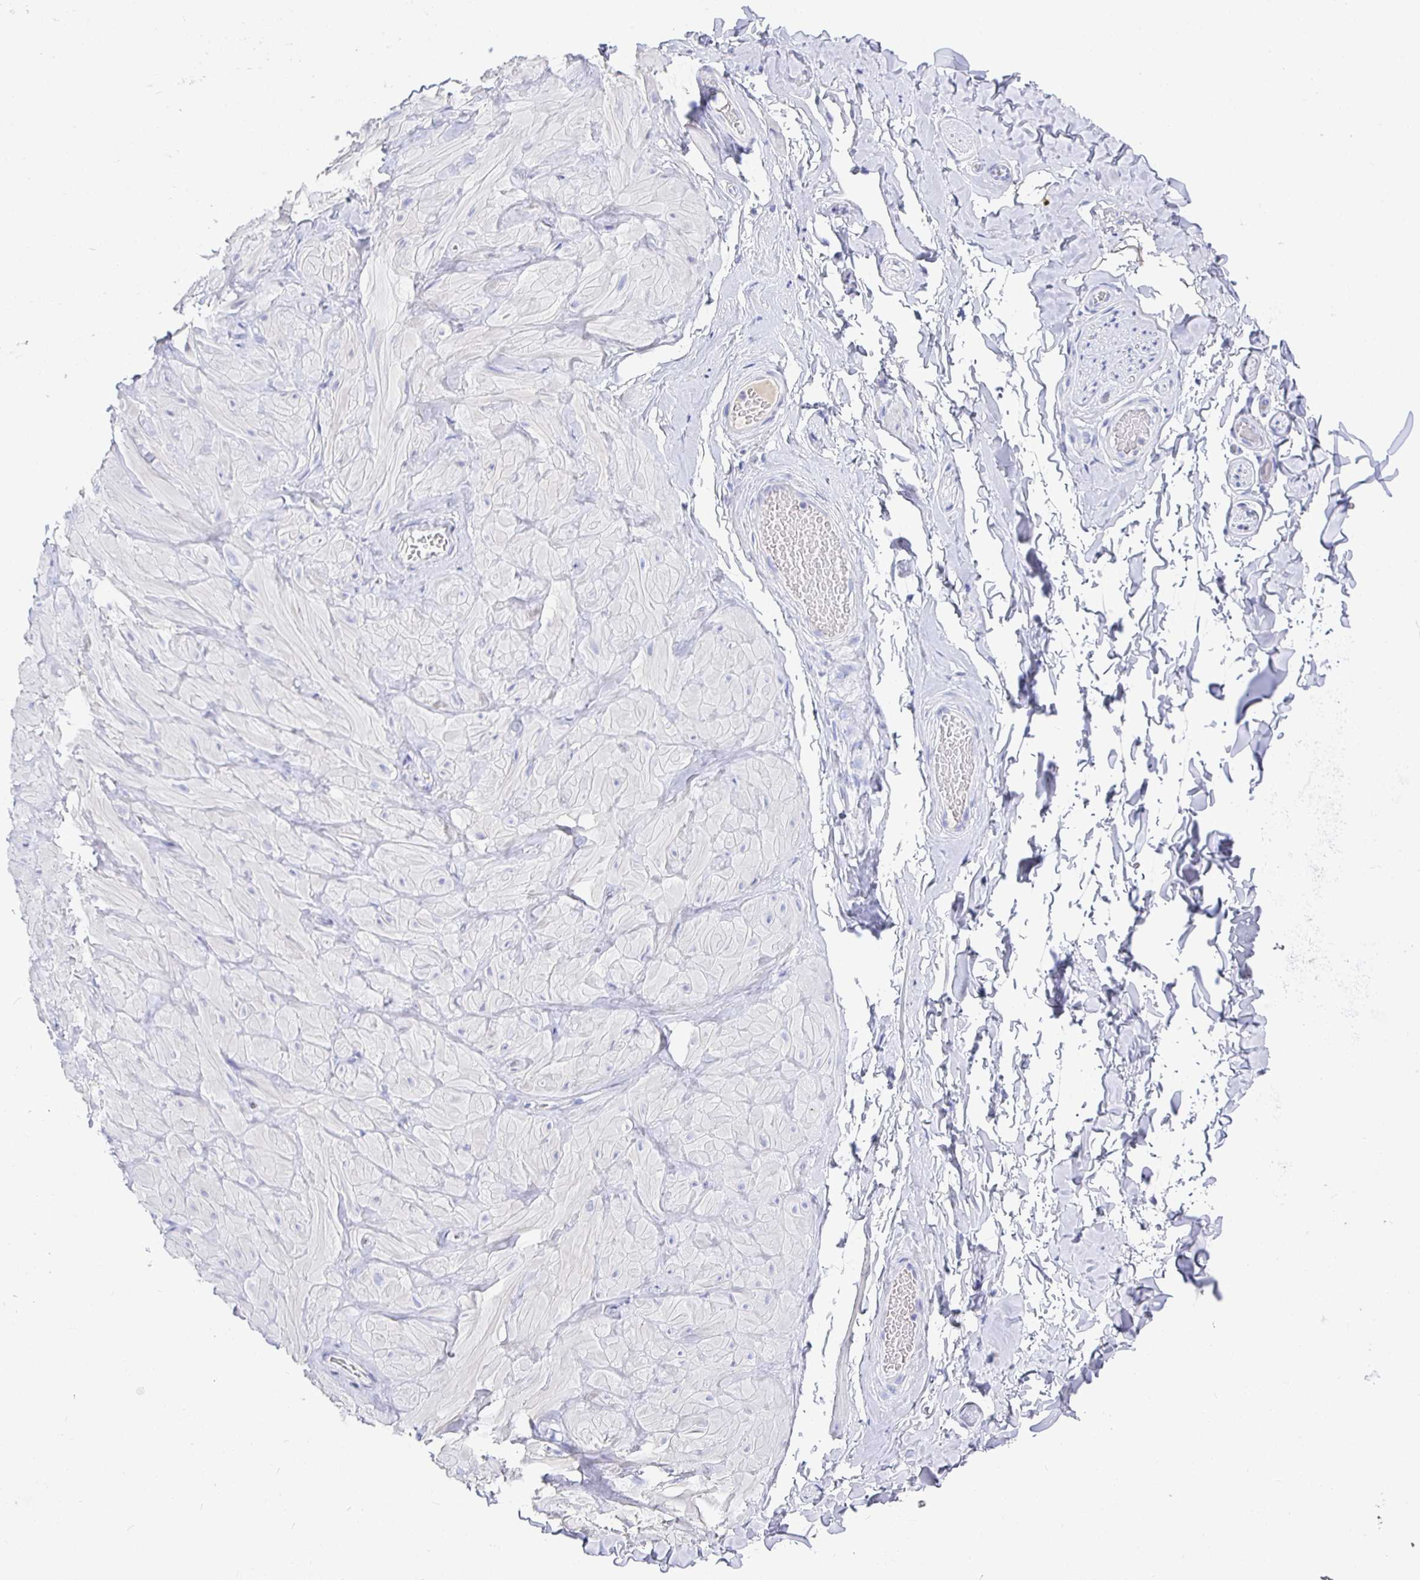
{"staining": {"intensity": "negative", "quantity": "none", "location": "none"}, "tissue": "soft tissue", "cell_type": "Fibroblasts", "image_type": "normal", "snomed": [{"axis": "morphology", "description": "Normal tissue, NOS"}, {"axis": "topography", "description": "Soft tissue"}, {"axis": "topography", "description": "Adipose tissue"}, {"axis": "topography", "description": "Vascular tissue"}, {"axis": "topography", "description": "Peripheral nerve tissue"}], "caption": "Fibroblasts are negative for protein expression in normal human soft tissue. (DAB (3,3'-diaminobenzidine) immunohistochemistry visualized using brightfield microscopy, high magnification).", "gene": "TMEM241", "patient": {"sex": "male", "age": 29}}